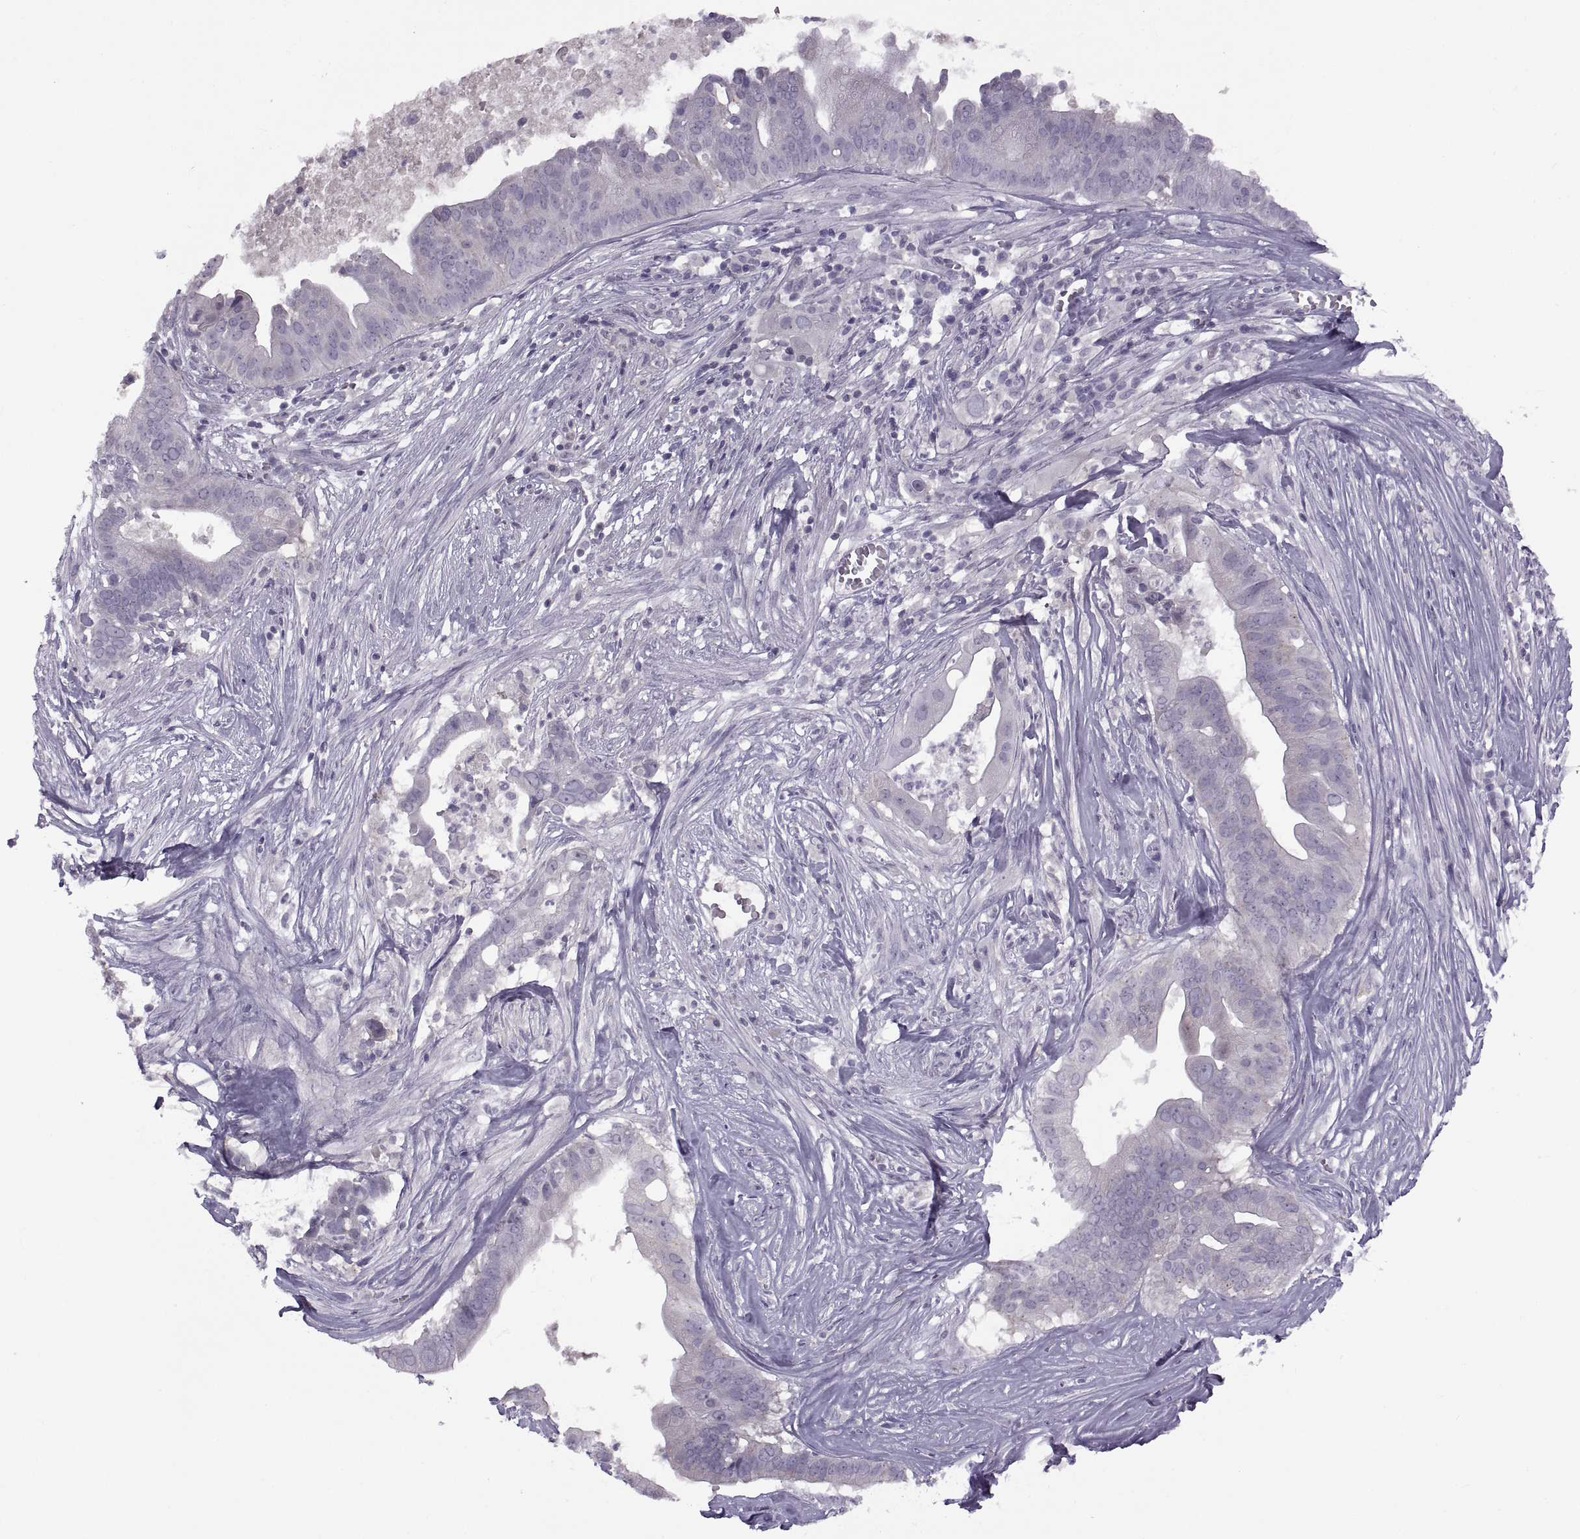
{"staining": {"intensity": "negative", "quantity": "none", "location": "none"}, "tissue": "pancreatic cancer", "cell_type": "Tumor cells", "image_type": "cancer", "snomed": [{"axis": "morphology", "description": "Adenocarcinoma, NOS"}, {"axis": "topography", "description": "Pancreas"}], "caption": "Pancreatic cancer stained for a protein using IHC demonstrates no staining tumor cells.", "gene": "RSPH6A", "patient": {"sex": "male", "age": 61}}